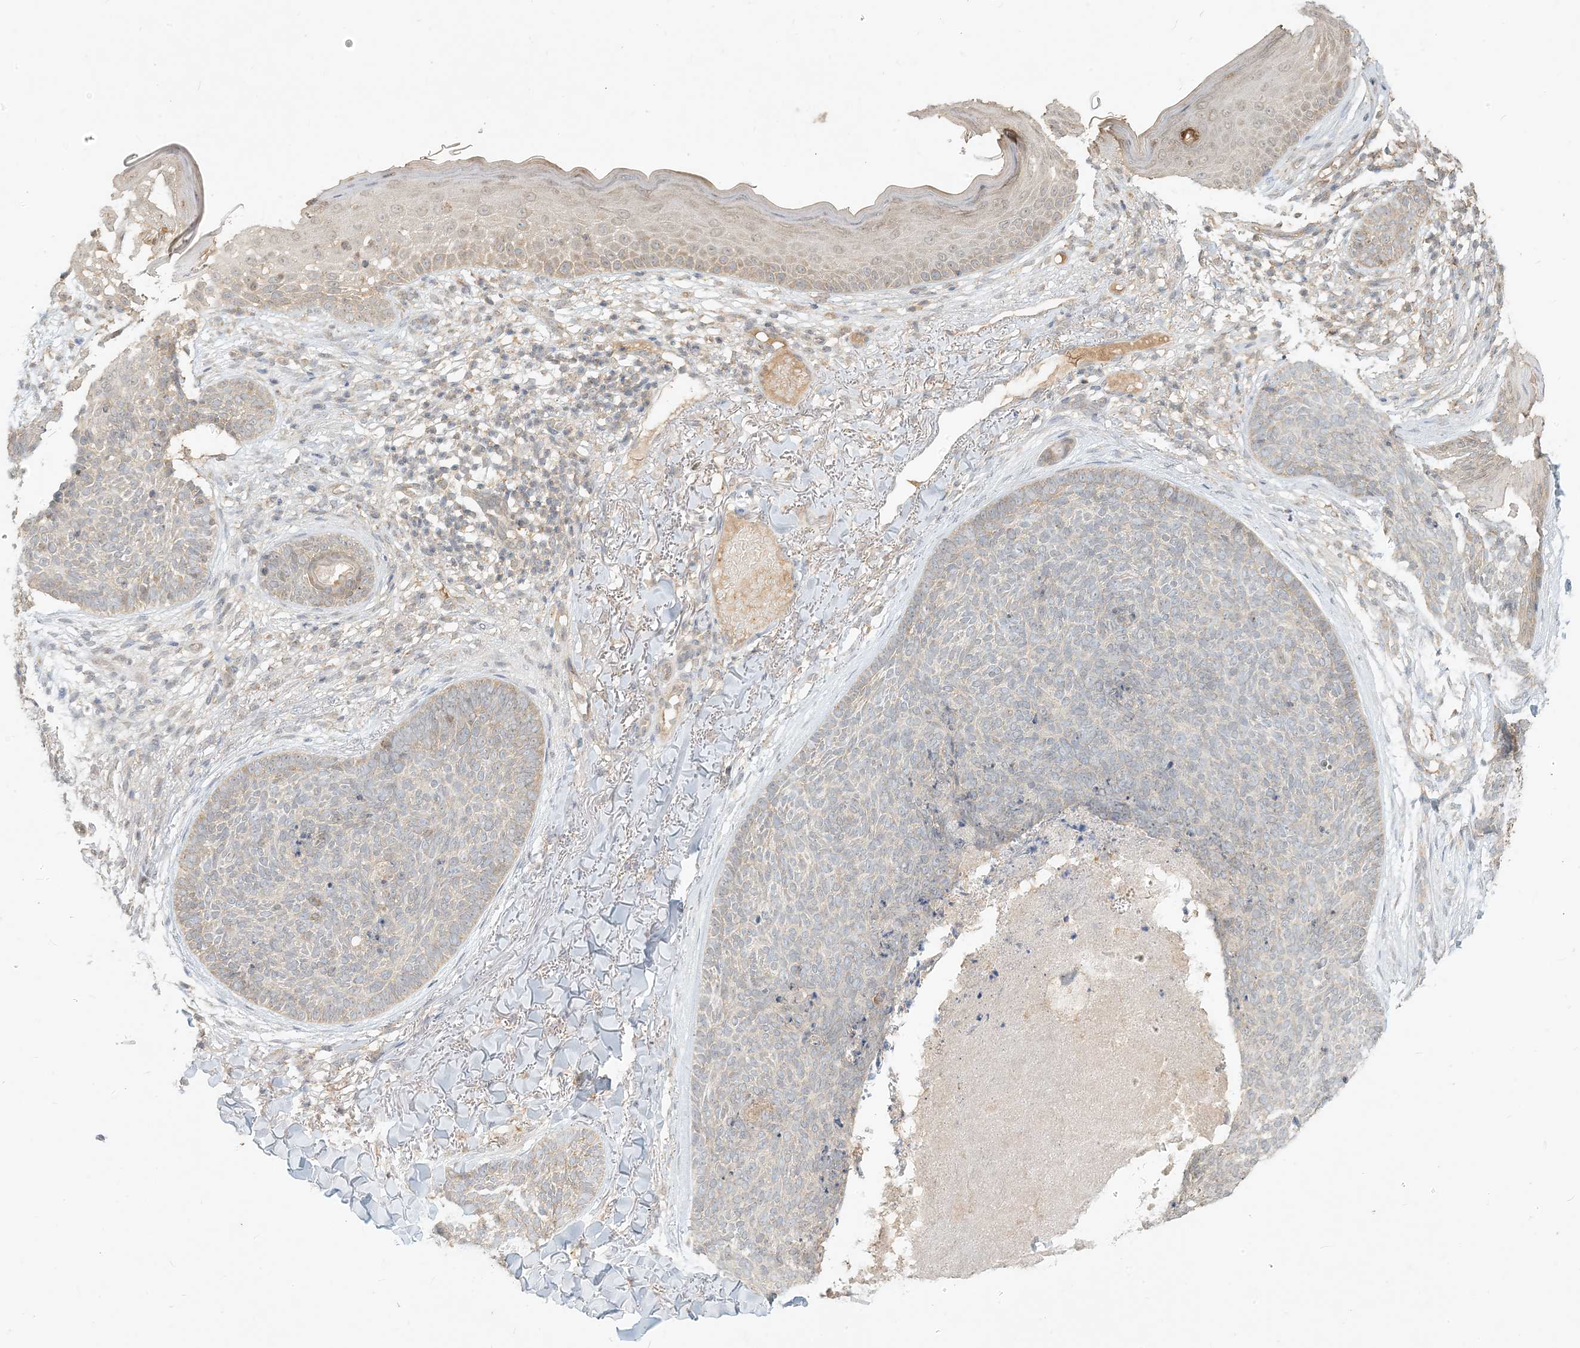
{"staining": {"intensity": "weak", "quantity": ">75%", "location": "cytoplasmic/membranous"}, "tissue": "skin cancer", "cell_type": "Tumor cells", "image_type": "cancer", "snomed": [{"axis": "morphology", "description": "Basal cell carcinoma"}, {"axis": "topography", "description": "Skin"}], "caption": "A brown stain labels weak cytoplasmic/membranous expression of a protein in skin basal cell carcinoma tumor cells.", "gene": "MCOLN1", "patient": {"sex": "female", "age": 70}}